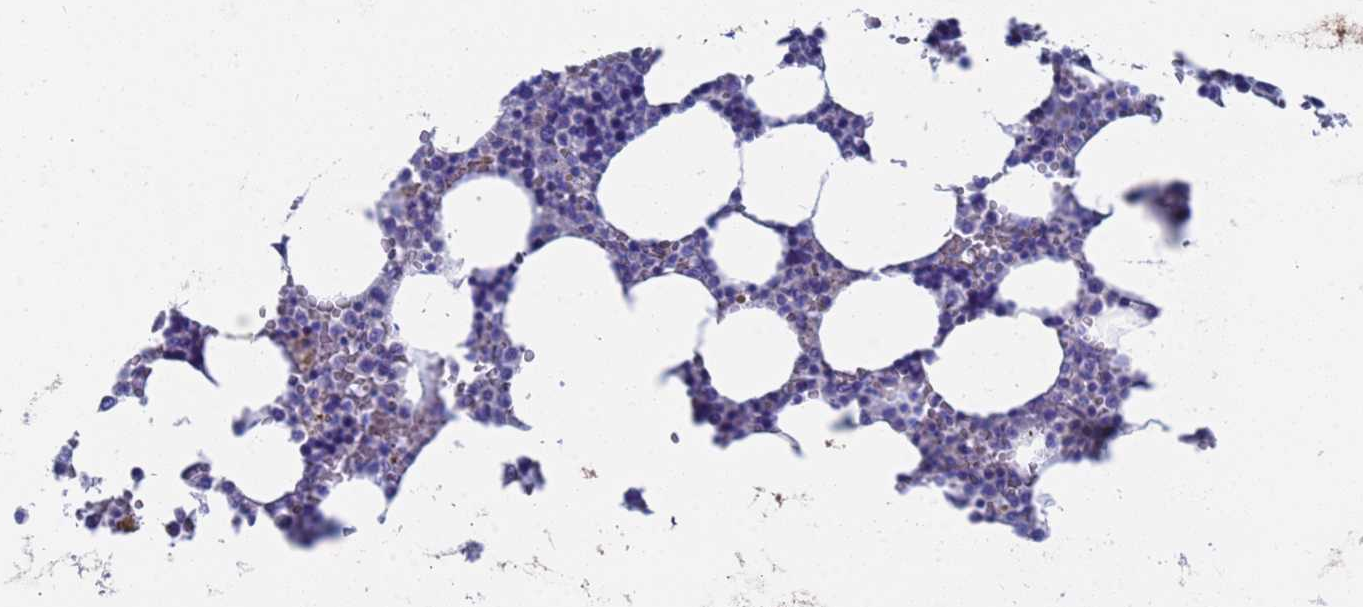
{"staining": {"intensity": "negative", "quantity": "none", "location": "none"}, "tissue": "bone marrow", "cell_type": "Hematopoietic cells", "image_type": "normal", "snomed": [{"axis": "morphology", "description": "Normal tissue, NOS"}, {"axis": "topography", "description": "Bone marrow"}], "caption": "Immunohistochemical staining of normal bone marrow demonstrates no significant positivity in hematopoietic cells. (IHC, brightfield microscopy, high magnification).", "gene": "CST1", "patient": {"sex": "male", "age": 64}}